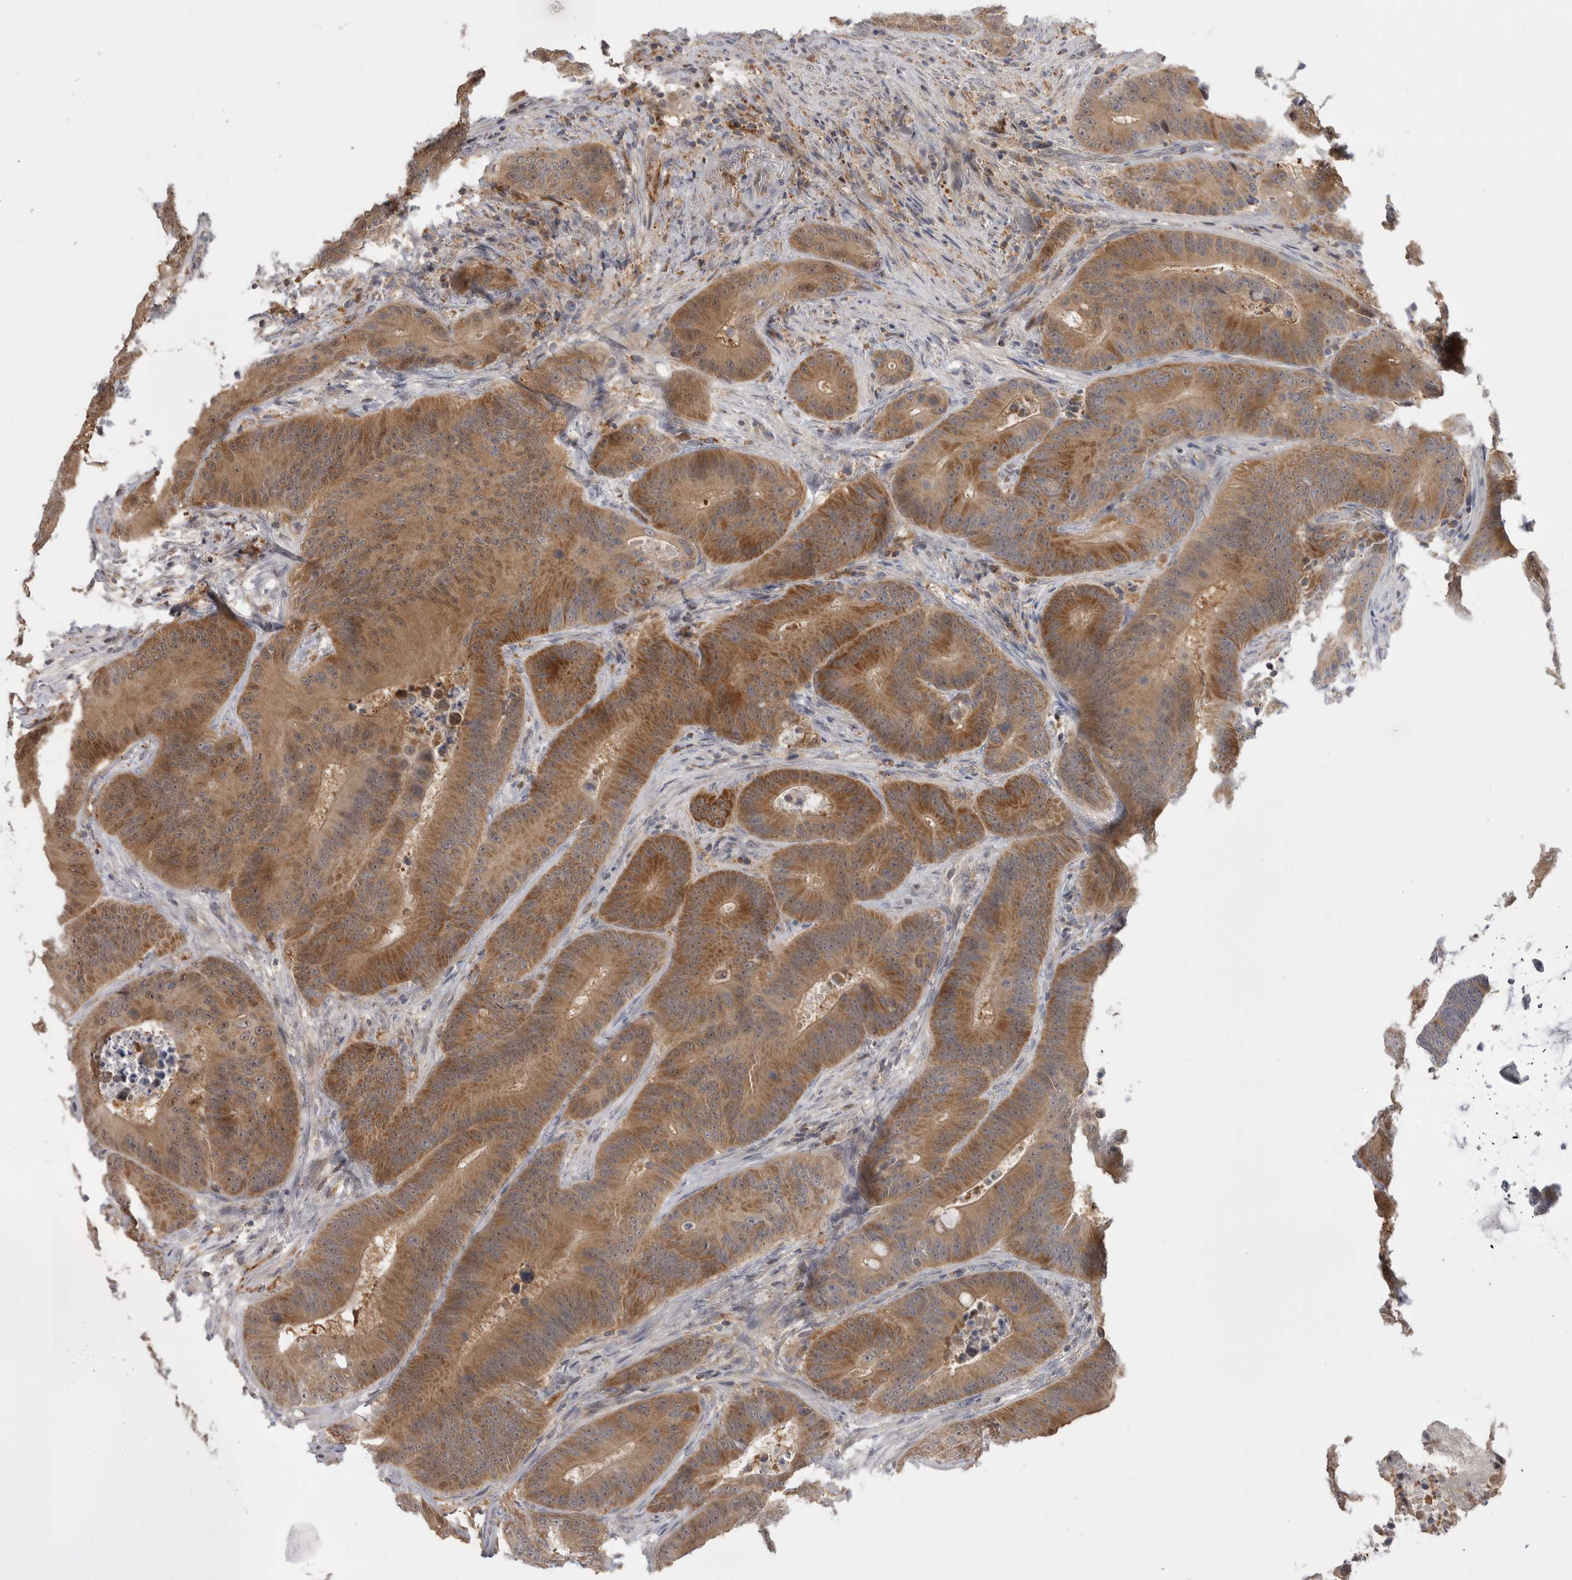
{"staining": {"intensity": "moderate", "quantity": ">75%", "location": "cytoplasmic/membranous"}, "tissue": "colorectal cancer", "cell_type": "Tumor cells", "image_type": "cancer", "snomed": [{"axis": "morphology", "description": "Adenocarcinoma, NOS"}, {"axis": "topography", "description": "Colon"}], "caption": "Colorectal cancer (adenocarcinoma) stained with DAB (3,3'-diaminobenzidine) immunohistochemistry displays medium levels of moderate cytoplasmic/membranous expression in approximately >75% of tumor cells.", "gene": "KYAT3", "patient": {"sex": "male", "age": 83}}